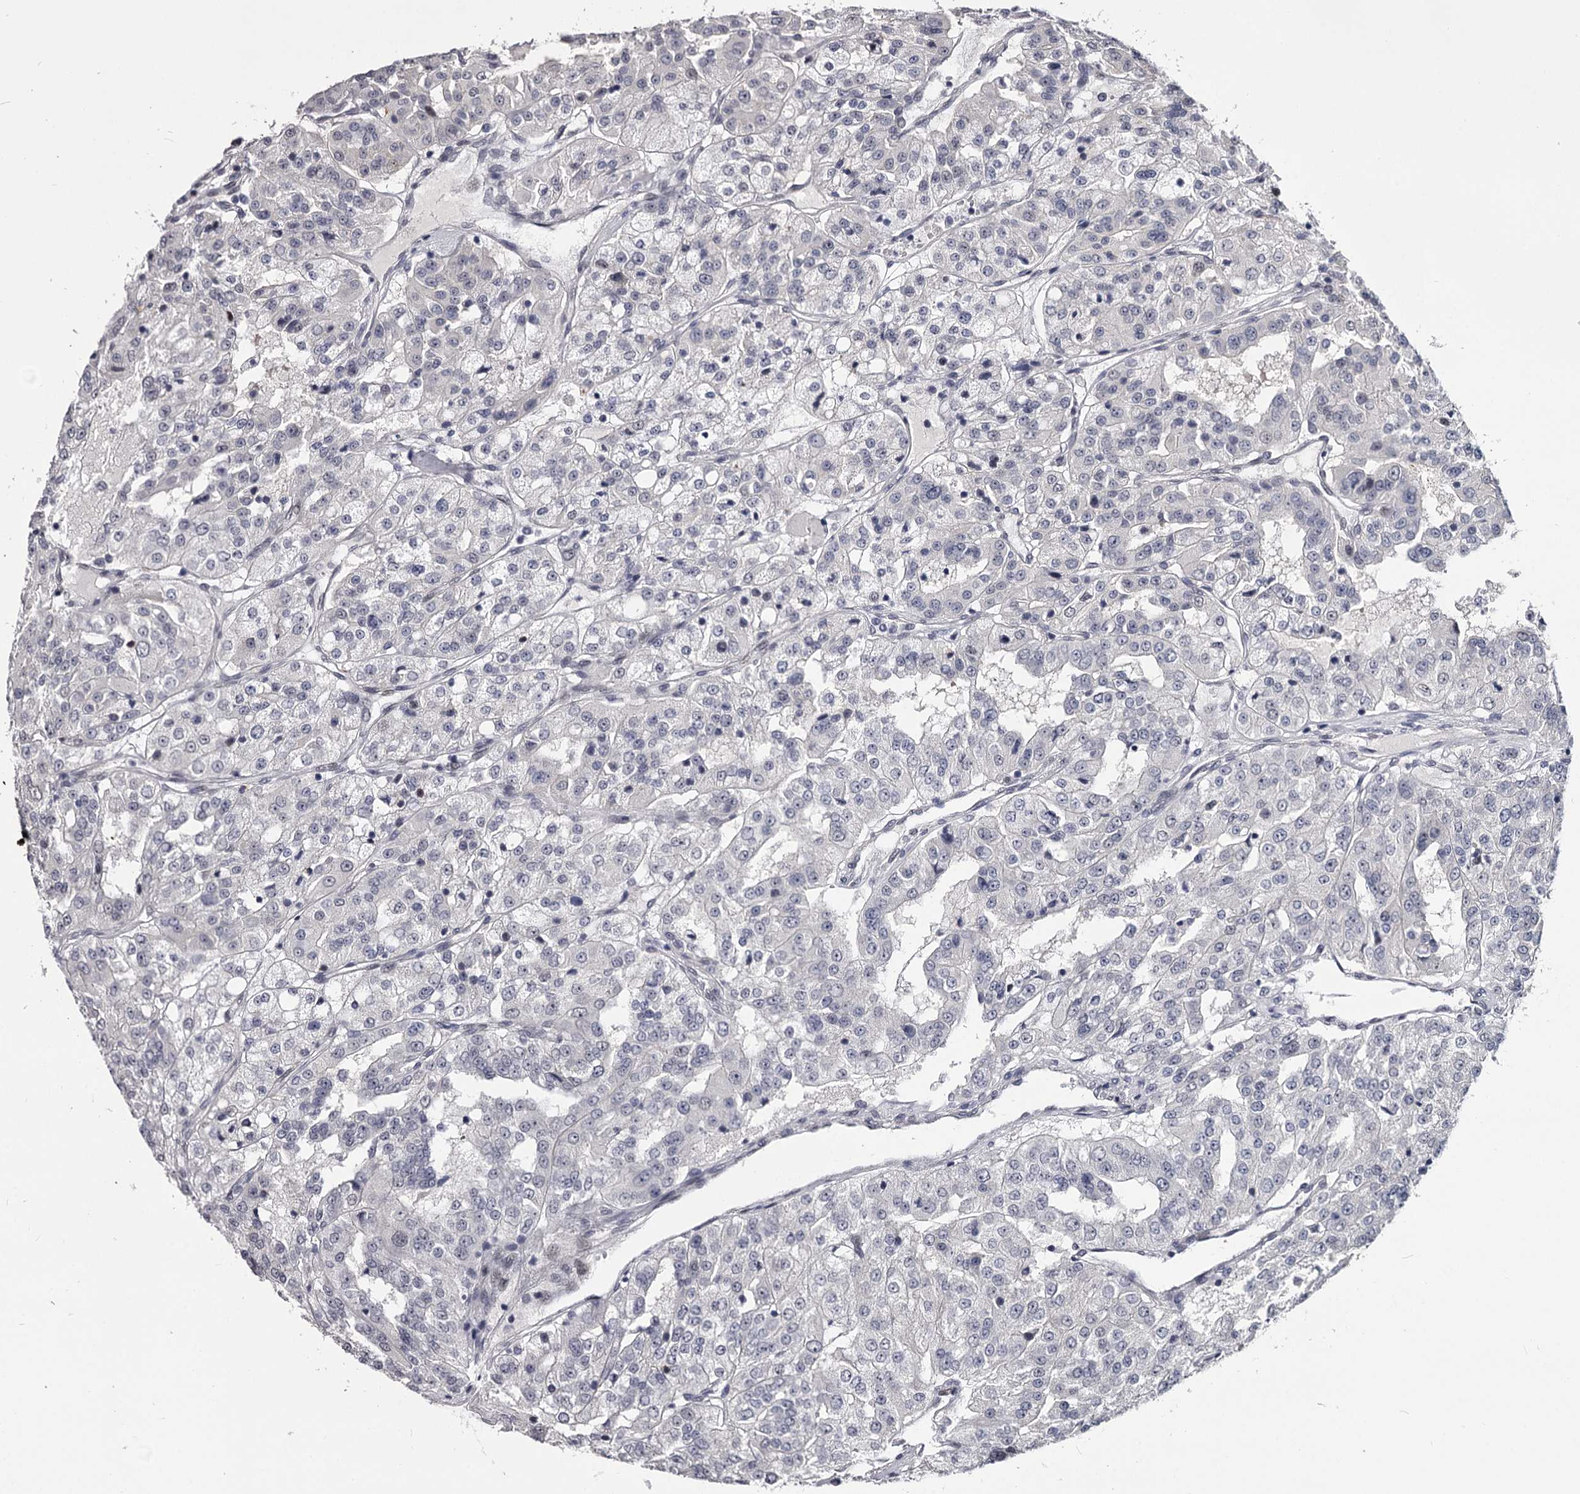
{"staining": {"intensity": "negative", "quantity": "none", "location": "none"}, "tissue": "renal cancer", "cell_type": "Tumor cells", "image_type": "cancer", "snomed": [{"axis": "morphology", "description": "Adenocarcinoma, NOS"}, {"axis": "topography", "description": "Kidney"}], "caption": "Protein analysis of renal adenocarcinoma exhibits no significant positivity in tumor cells.", "gene": "OVOL2", "patient": {"sex": "female", "age": 63}}